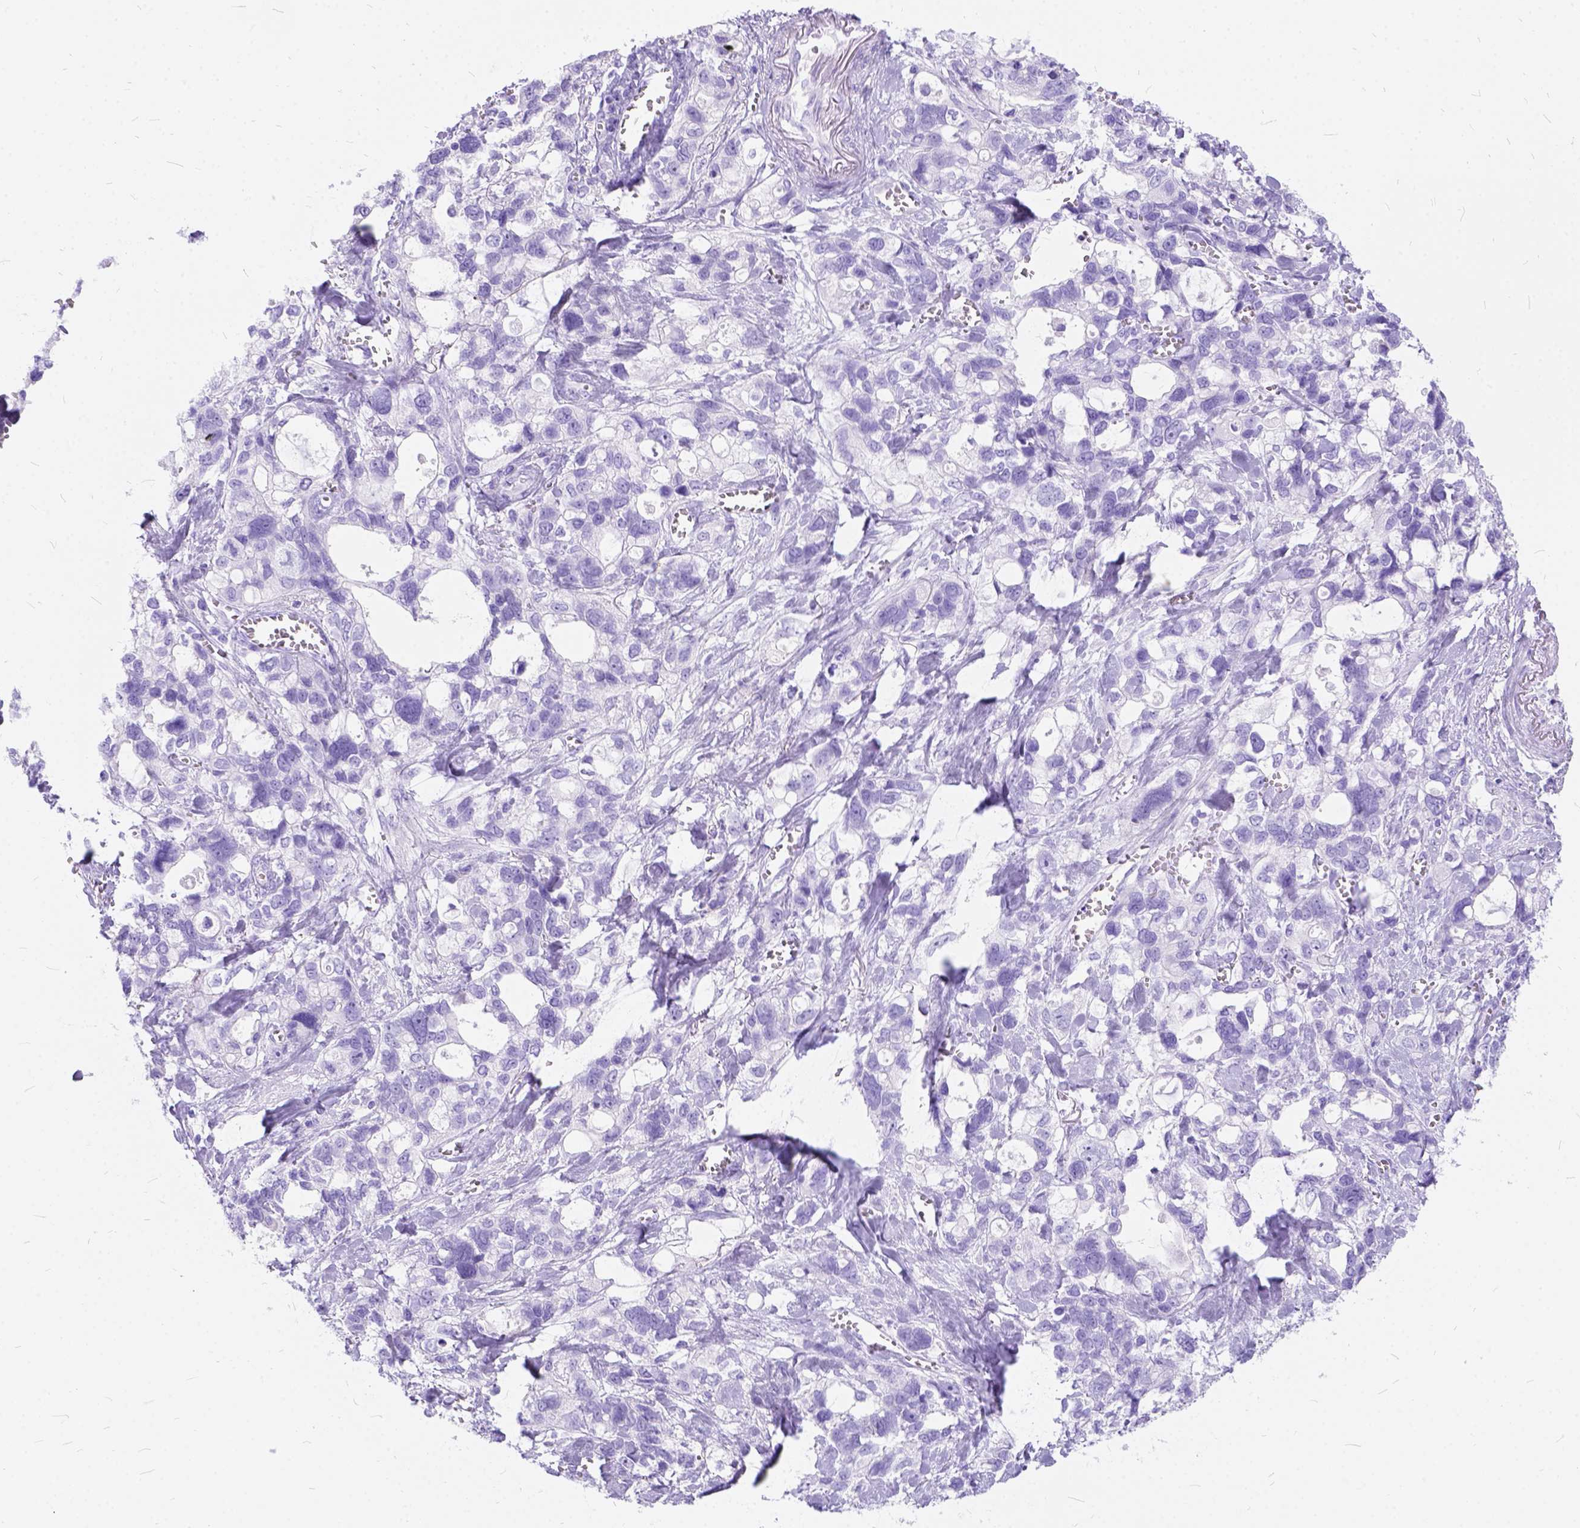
{"staining": {"intensity": "negative", "quantity": "none", "location": "none"}, "tissue": "stomach cancer", "cell_type": "Tumor cells", "image_type": "cancer", "snomed": [{"axis": "morphology", "description": "Adenocarcinoma, NOS"}, {"axis": "topography", "description": "Stomach, upper"}], "caption": "Stomach cancer was stained to show a protein in brown. There is no significant positivity in tumor cells.", "gene": "C1QTNF3", "patient": {"sex": "female", "age": 81}}